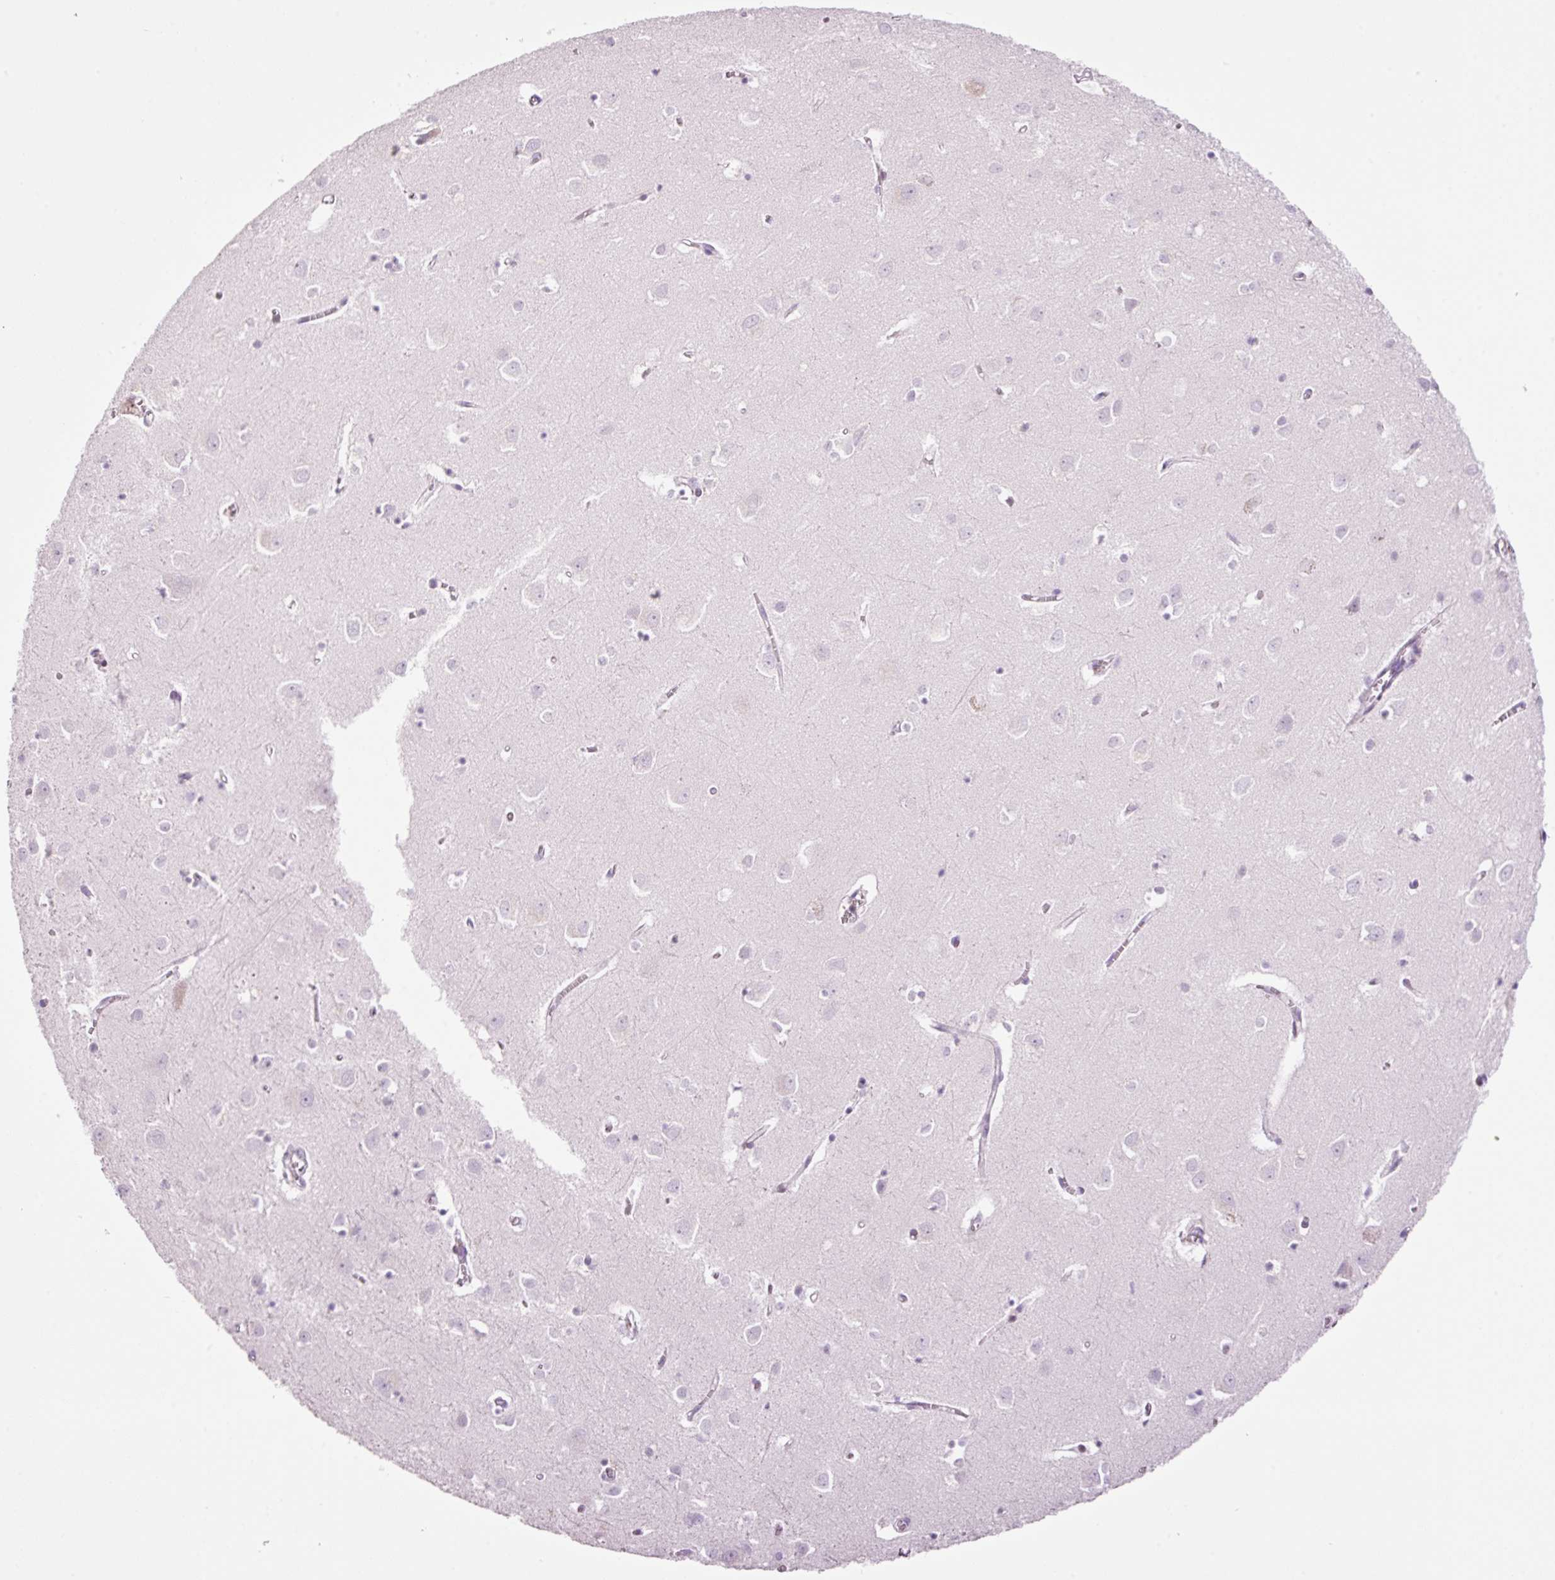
{"staining": {"intensity": "negative", "quantity": "none", "location": "none"}, "tissue": "cerebral cortex", "cell_type": "Endothelial cells", "image_type": "normal", "snomed": [{"axis": "morphology", "description": "Normal tissue, NOS"}, {"axis": "topography", "description": "Cerebral cortex"}], "caption": "IHC of normal human cerebral cortex reveals no expression in endothelial cells.", "gene": "KLF1", "patient": {"sex": "male", "age": 70}}